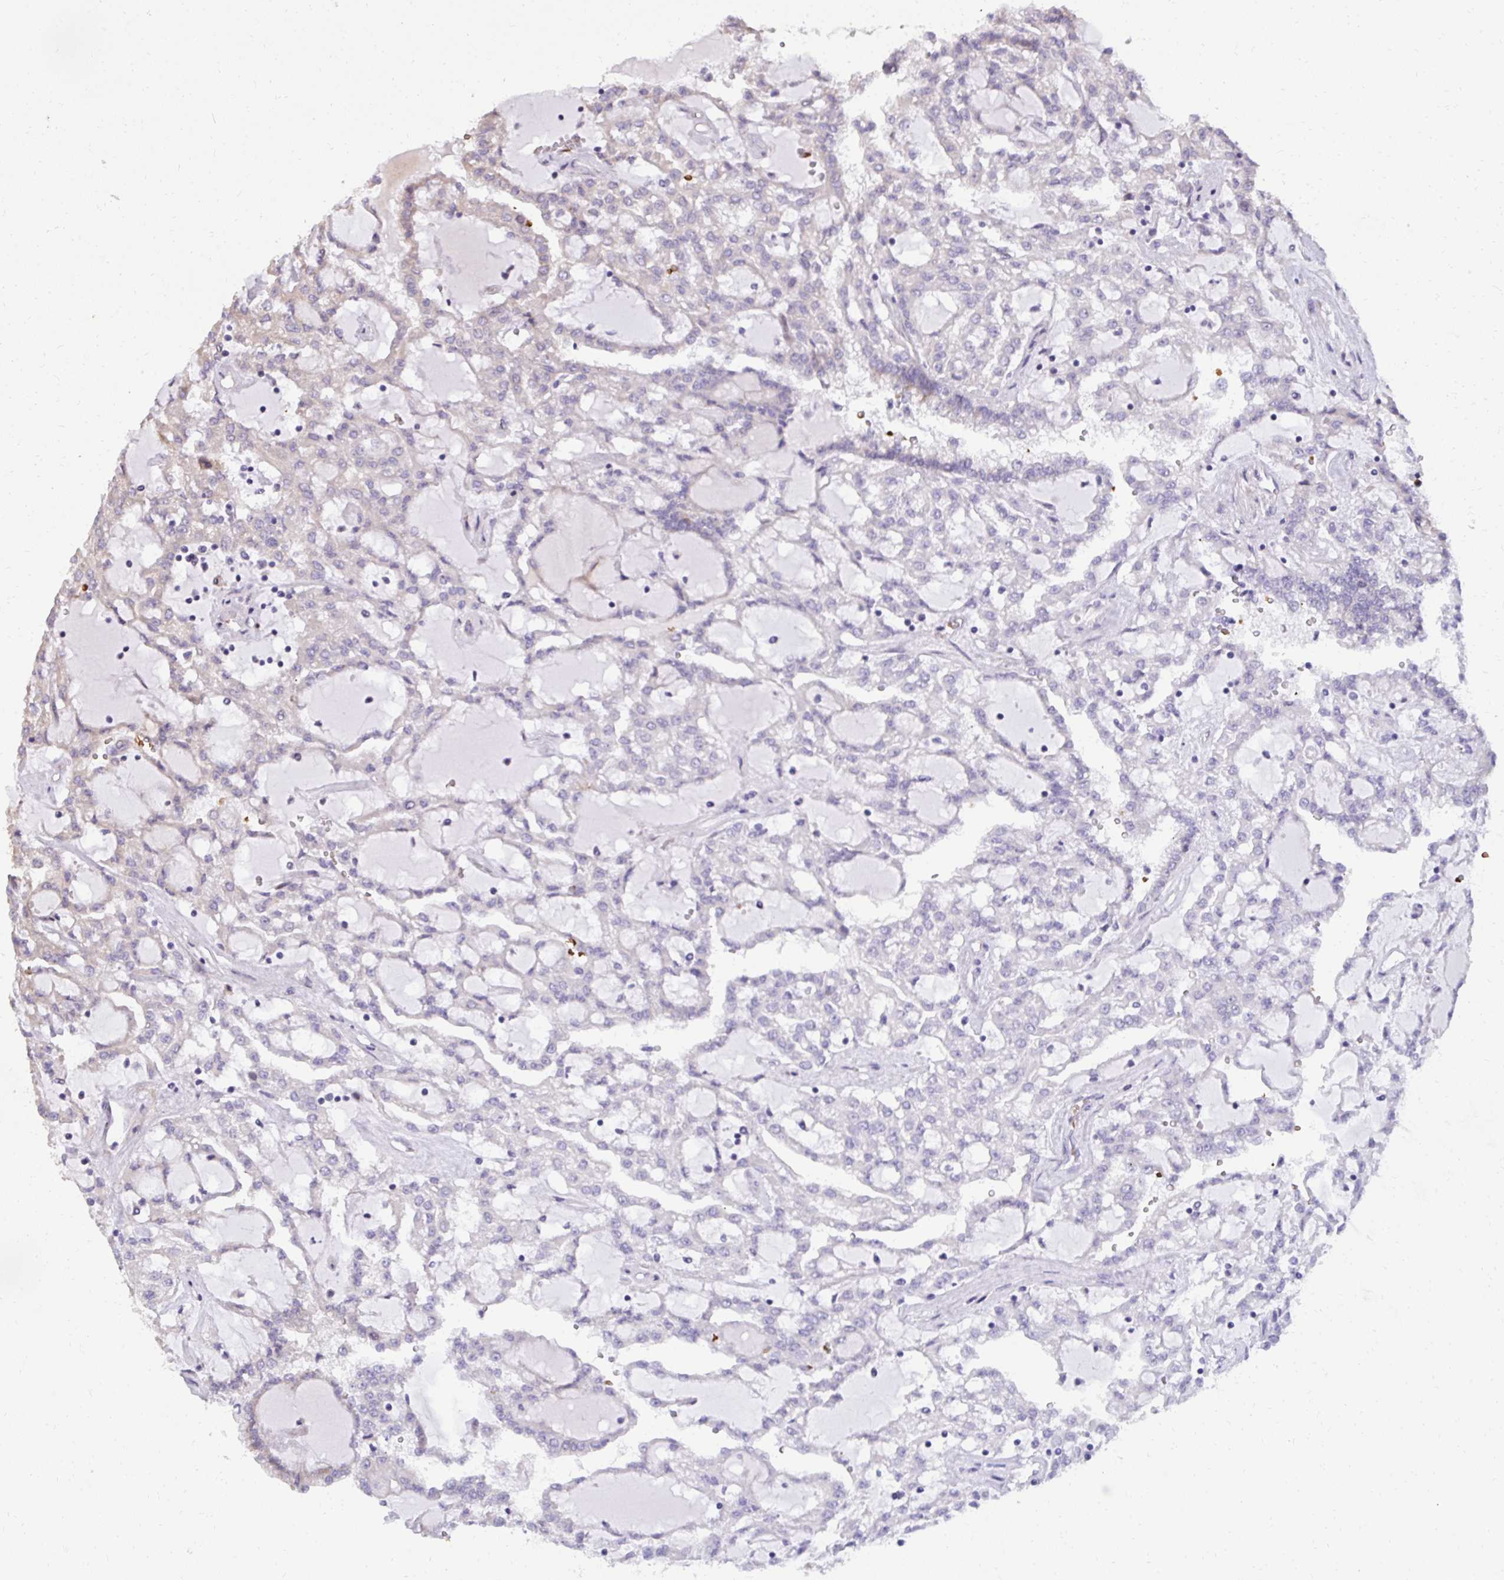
{"staining": {"intensity": "negative", "quantity": "none", "location": "none"}, "tissue": "renal cancer", "cell_type": "Tumor cells", "image_type": "cancer", "snomed": [{"axis": "morphology", "description": "Adenocarcinoma, NOS"}, {"axis": "topography", "description": "Kidney"}], "caption": "Protein analysis of renal adenocarcinoma demonstrates no significant expression in tumor cells.", "gene": "FIBCD1", "patient": {"sex": "male", "age": 63}}